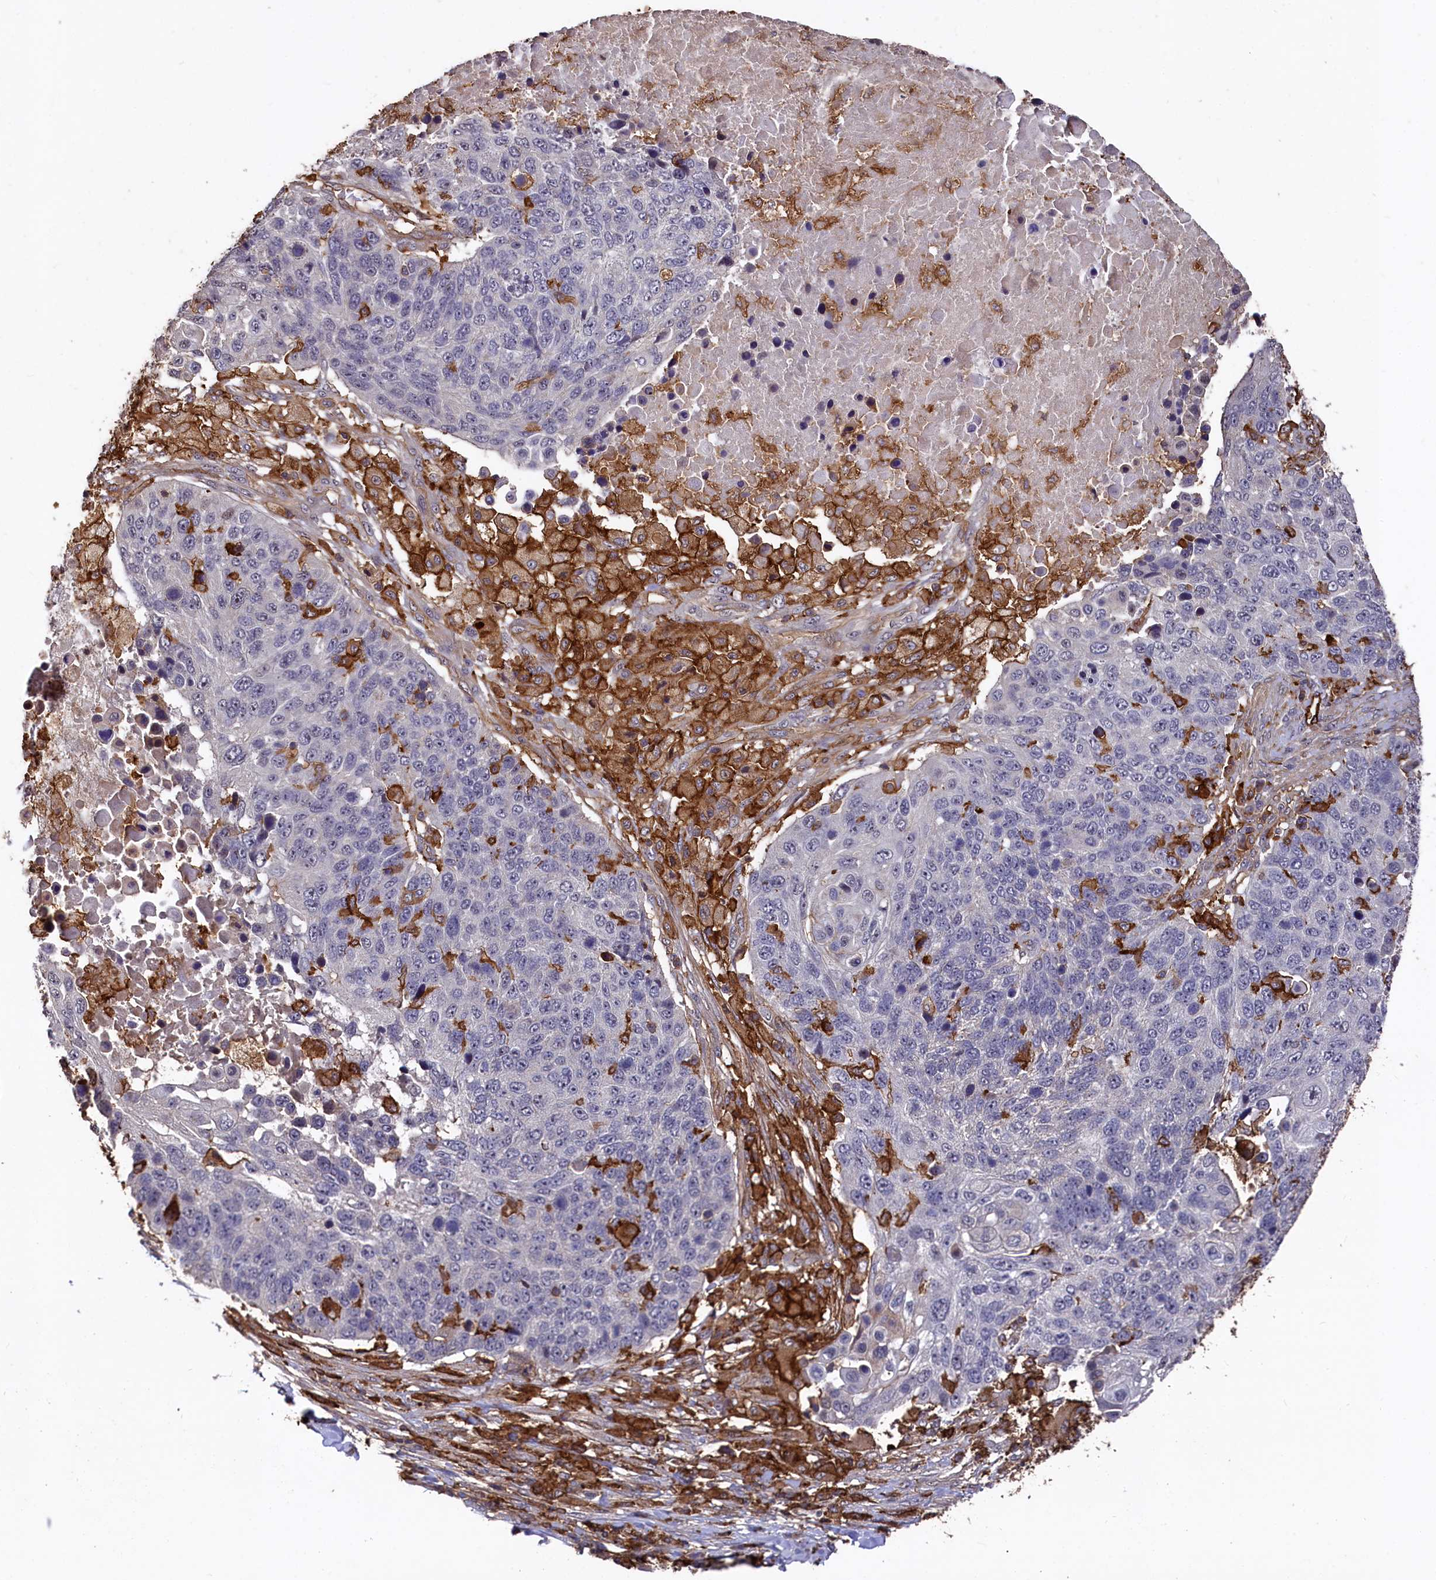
{"staining": {"intensity": "negative", "quantity": "none", "location": "none"}, "tissue": "lung cancer", "cell_type": "Tumor cells", "image_type": "cancer", "snomed": [{"axis": "morphology", "description": "Normal tissue, NOS"}, {"axis": "morphology", "description": "Squamous cell carcinoma, NOS"}, {"axis": "topography", "description": "Lymph node"}, {"axis": "topography", "description": "Lung"}], "caption": "DAB immunohistochemical staining of lung squamous cell carcinoma demonstrates no significant staining in tumor cells.", "gene": "PLEKHO2", "patient": {"sex": "male", "age": 66}}